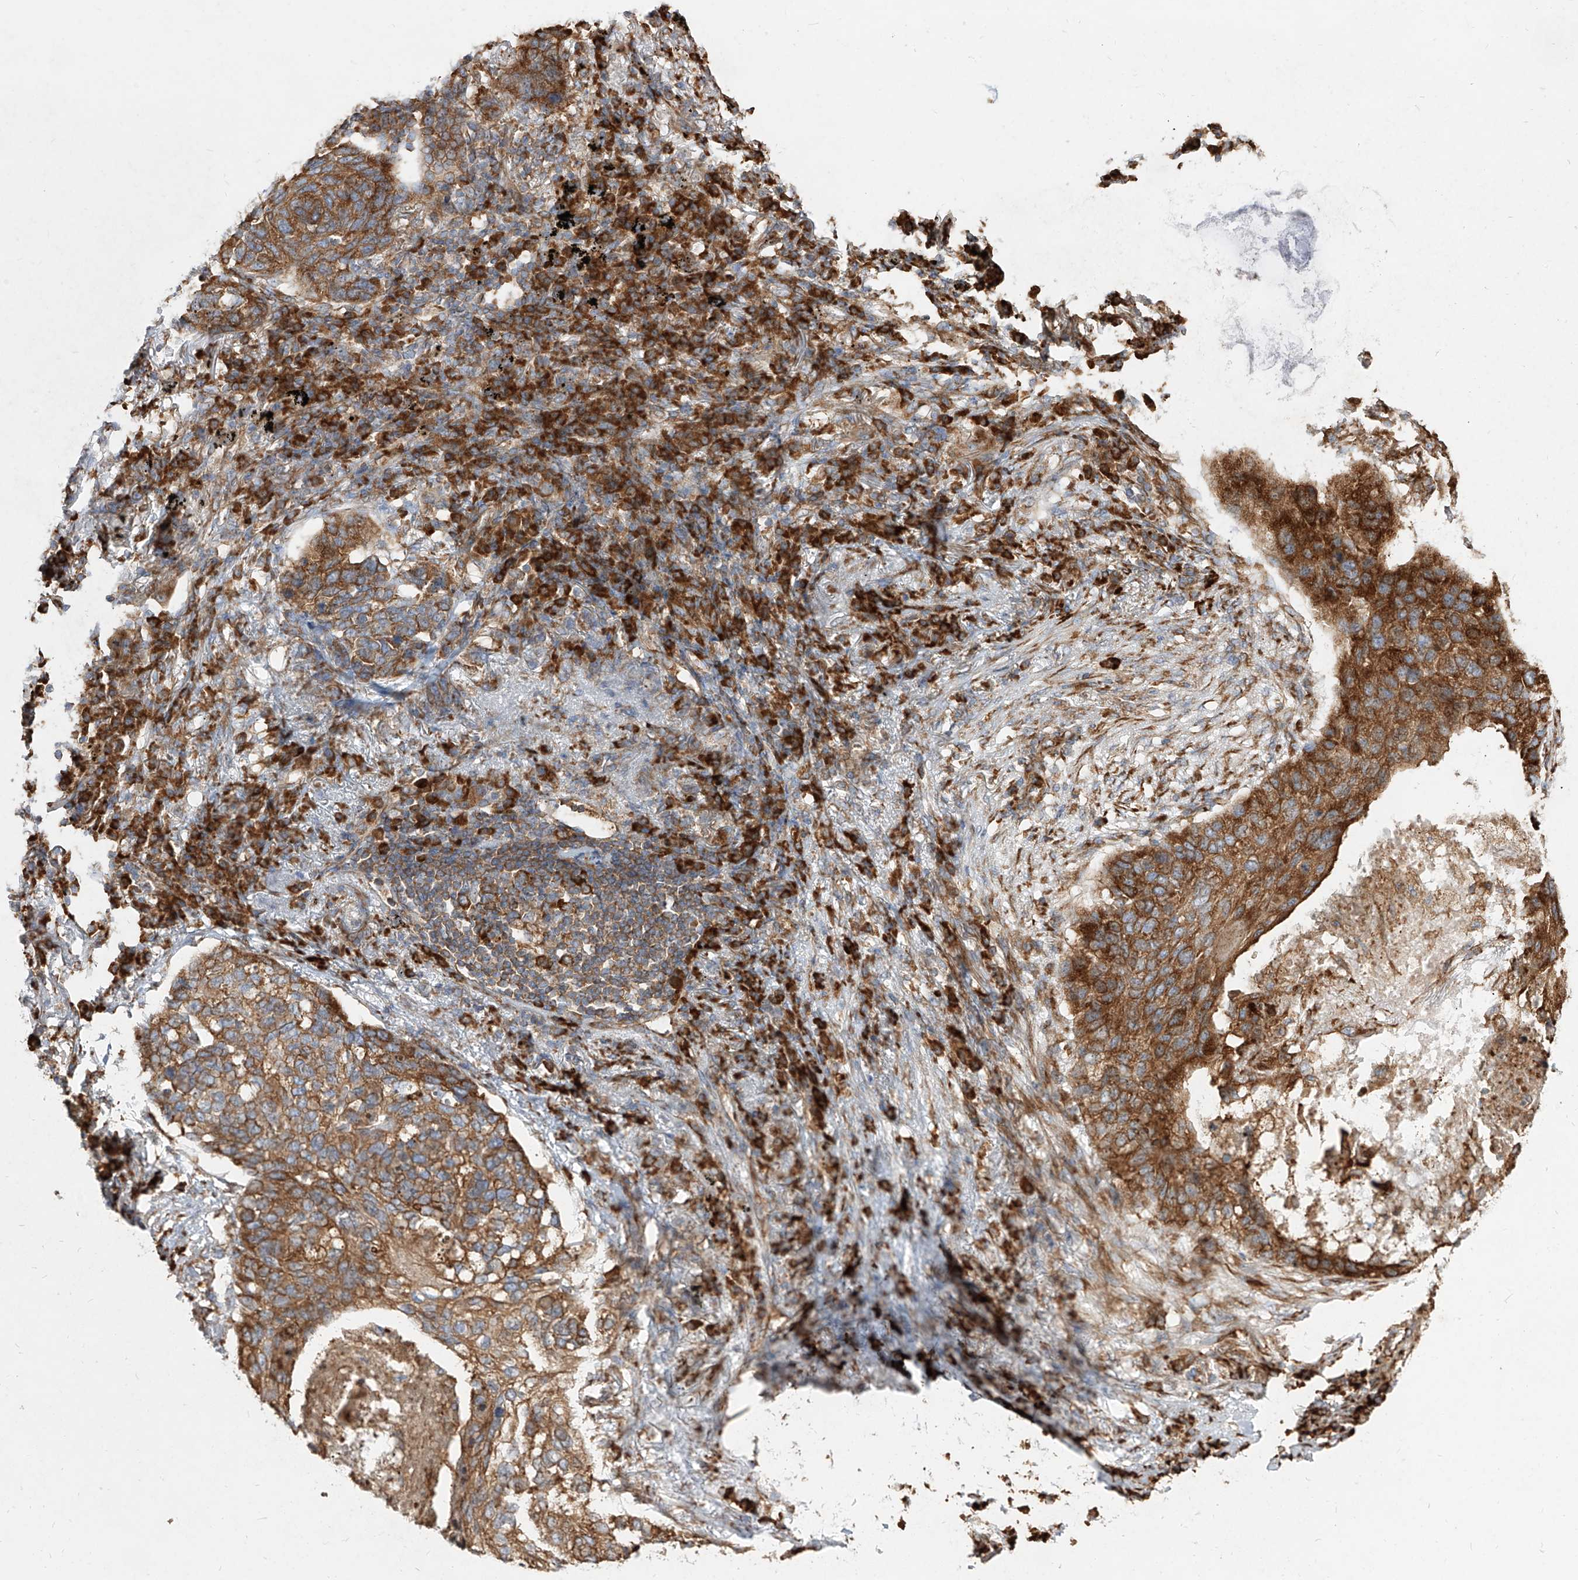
{"staining": {"intensity": "strong", "quantity": ">75%", "location": "cytoplasmic/membranous"}, "tissue": "lung cancer", "cell_type": "Tumor cells", "image_type": "cancer", "snomed": [{"axis": "morphology", "description": "Squamous cell carcinoma, NOS"}, {"axis": "topography", "description": "Lung"}], "caption": "The histopathology image displays immunohistochemical staining of squamous cell carcinoma (lung). There is strong cytoplasmic/membranous staining is seen in approximately >75% of tumor cells.", "gene": "RPS25", "patient": {"sex": "female", "age": 63}}